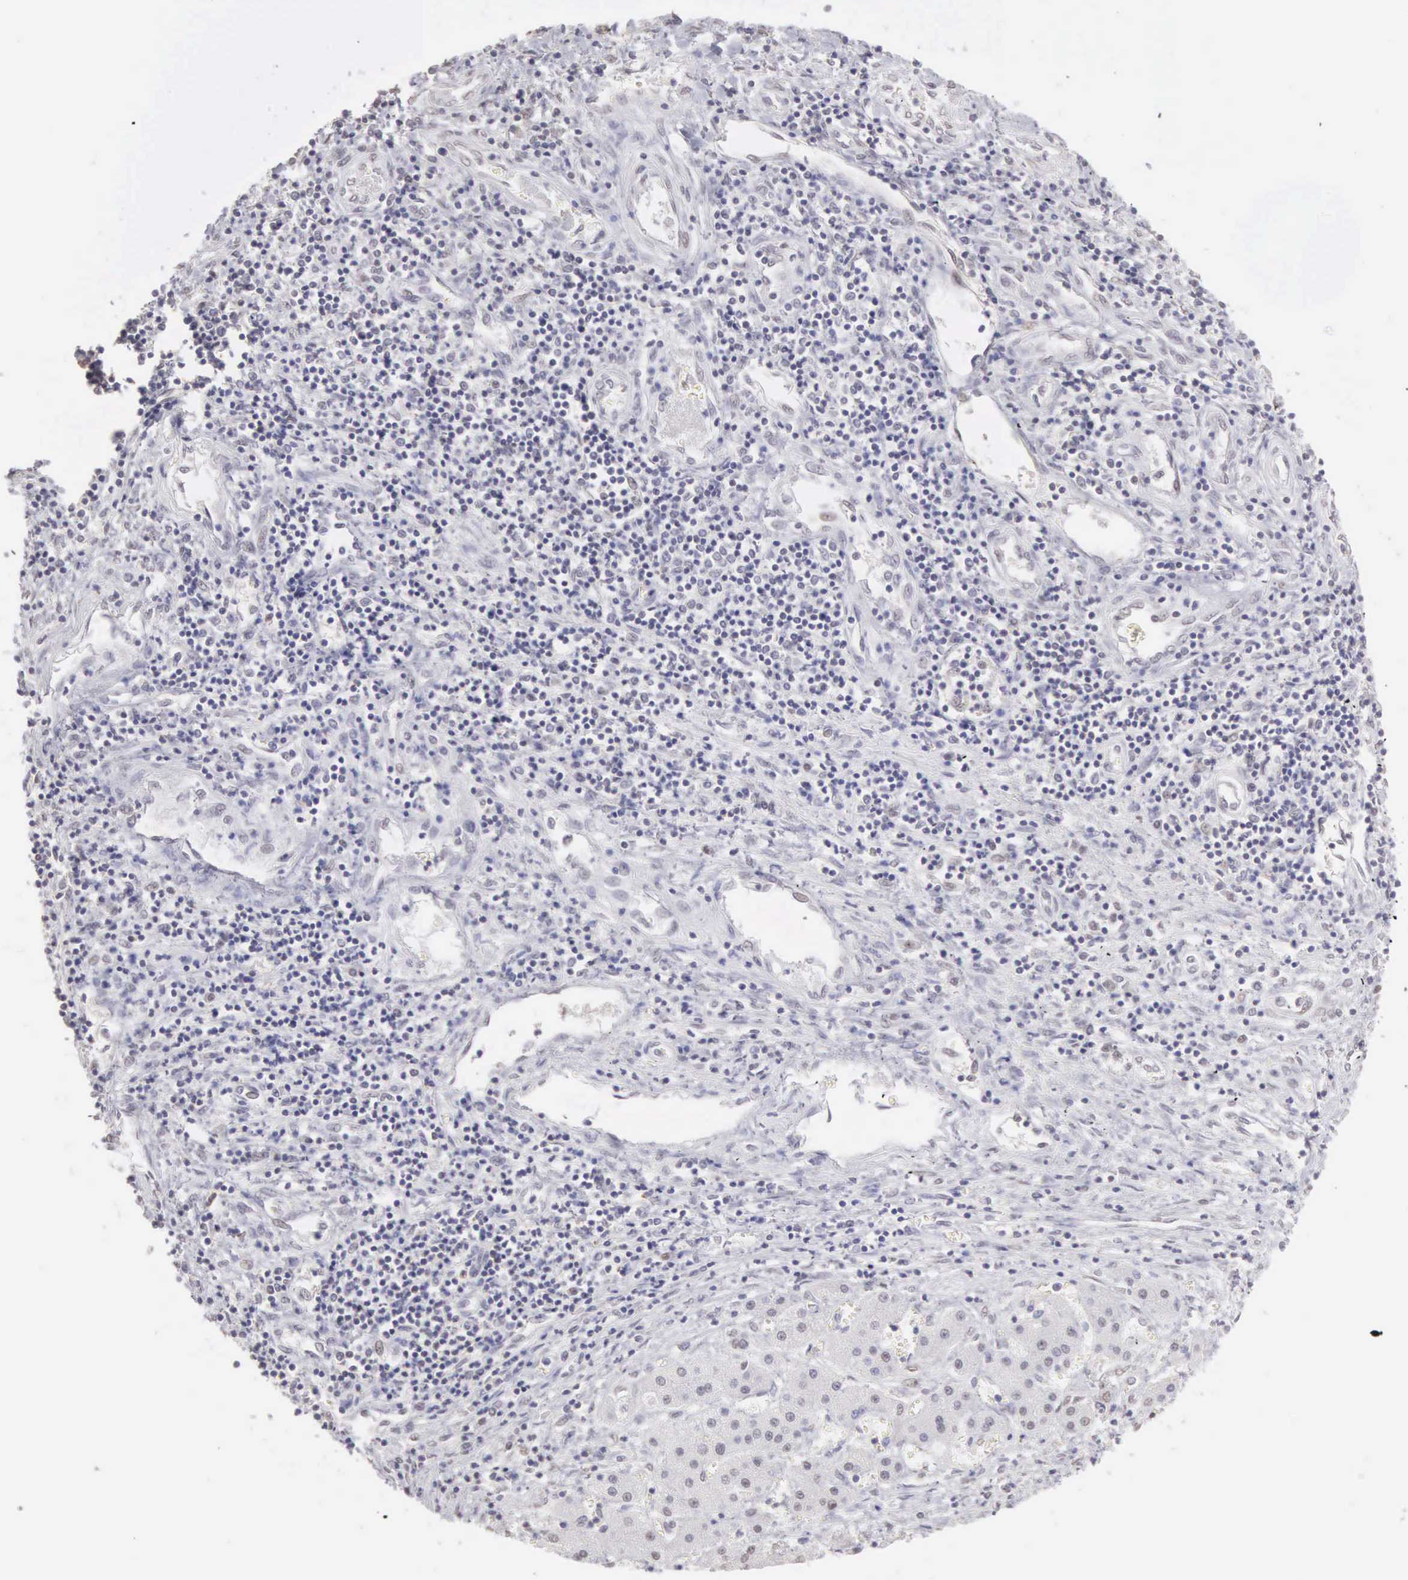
{"staining": {"intensity": "negative", "quantity": "none", "location": "none"}, "tissue": "liver cancer", "cell_type": "Tumor cells", "image_type": "cancer", "snomed": [{"axis": "morphology", "description": "Carcinoma, Hepatocellular, NOS"}, {"axis": "topography", "description": "Liver"}], "caption": "Tumor cells are negative for protein expression in human liver hepatocellular carcinoma. (DAB (3,3'-diaminobenzidine) IHC with hematoxylin counter stain).", "gene": "UBA1", "patient": {"sex": "male", "age": 24}}